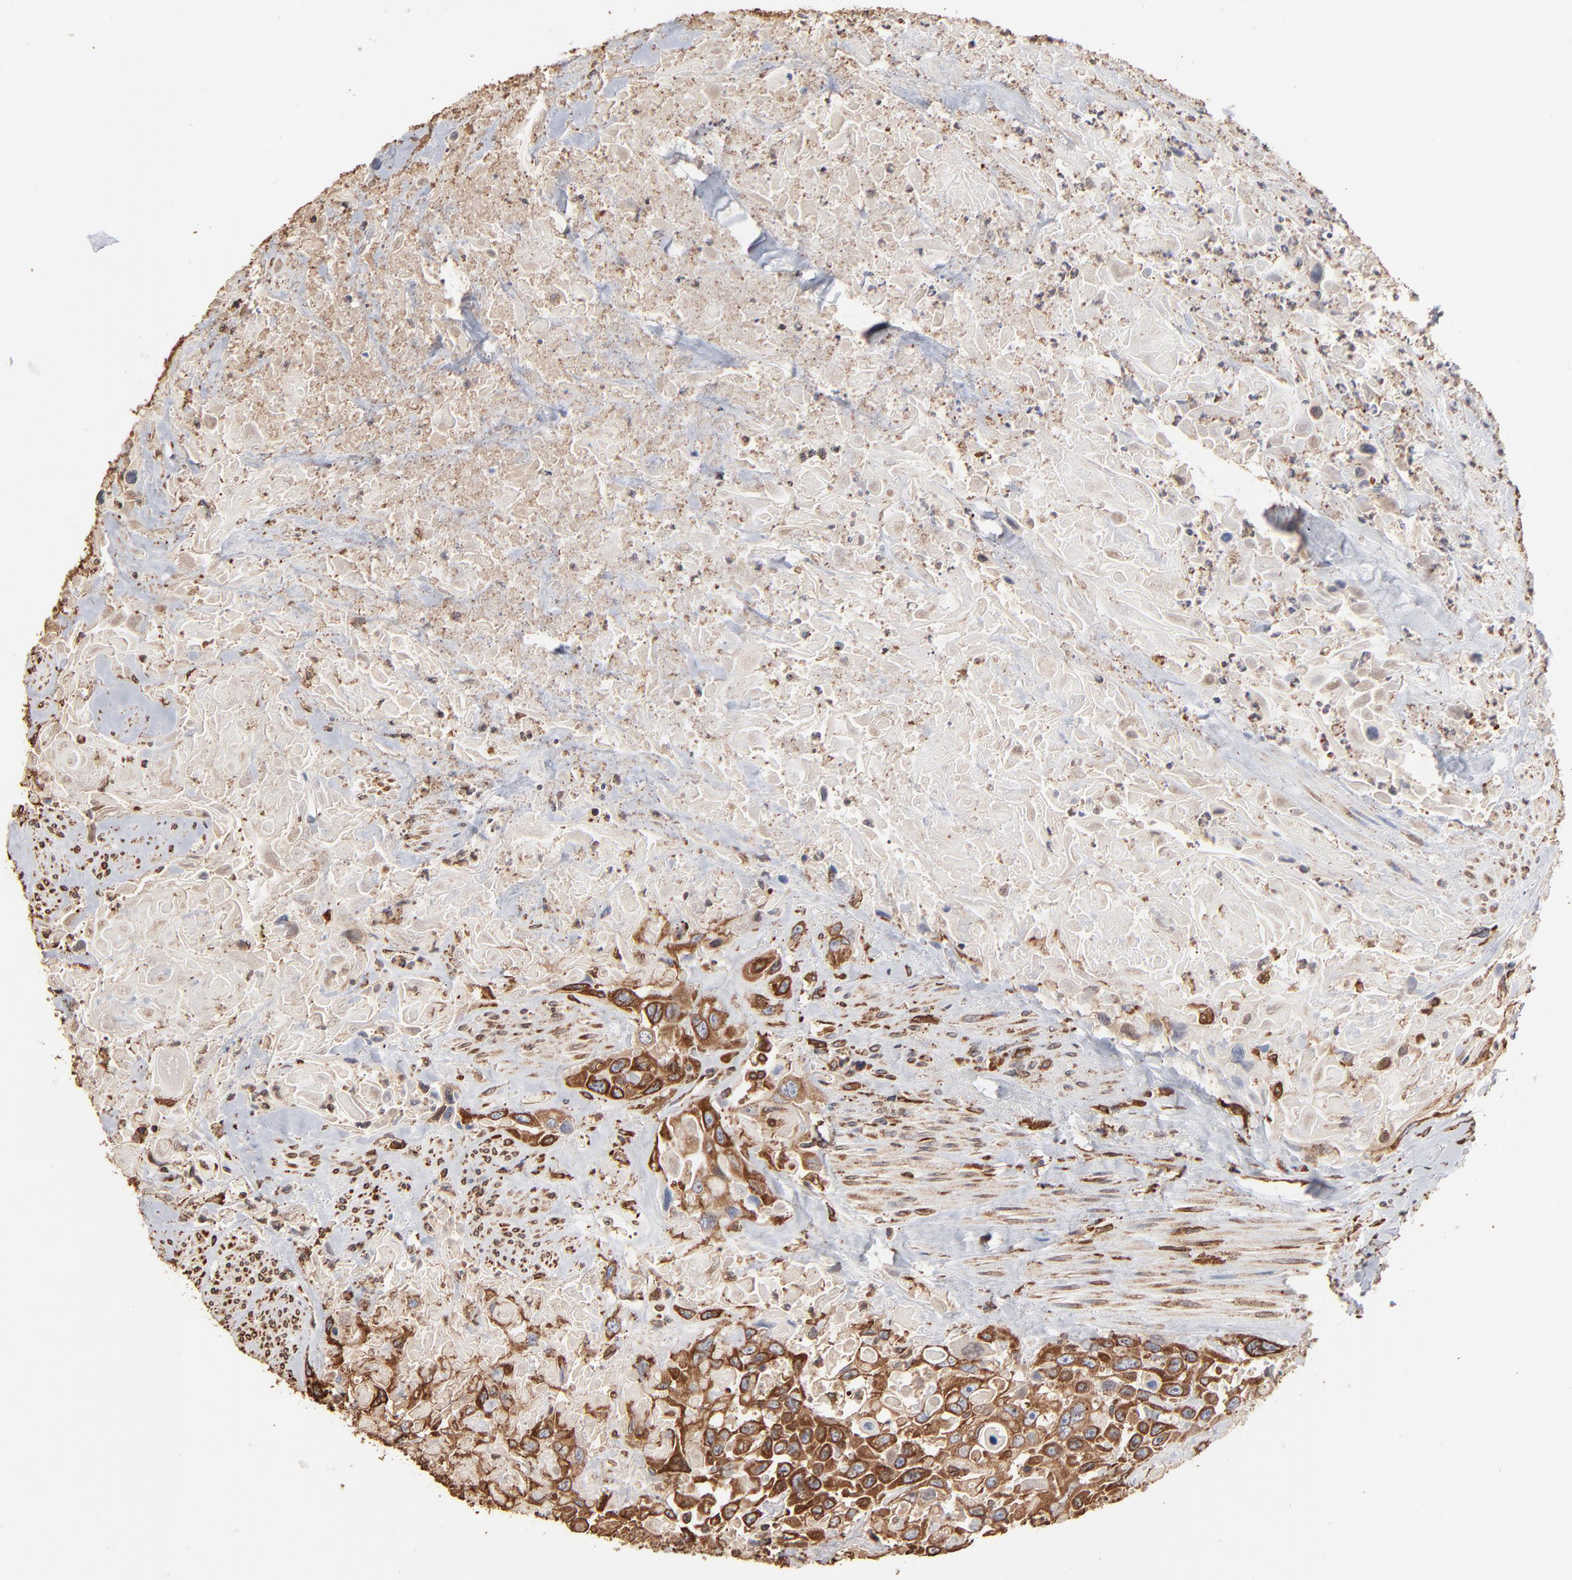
{"staining": {"intensity": "moderate", "quantity": ">75%", "location": "cytoplasmic/membranous"}, "tissue": "urothelial cancer", "cell_type": "Tumor cells", "image_type": "cancer", "snomed": [{"axis": "morphology", "description": "Urothelial carcinoma, High grade"}, {"axis": "topography", "description": "Urinary bladder"}], "caption": "High-grade urothelial carcinoma stained with a protein marker shows moderate staining in tumor cells.", "gene": "PDIA3", "patient": {"sex": "female", "age": 84}}